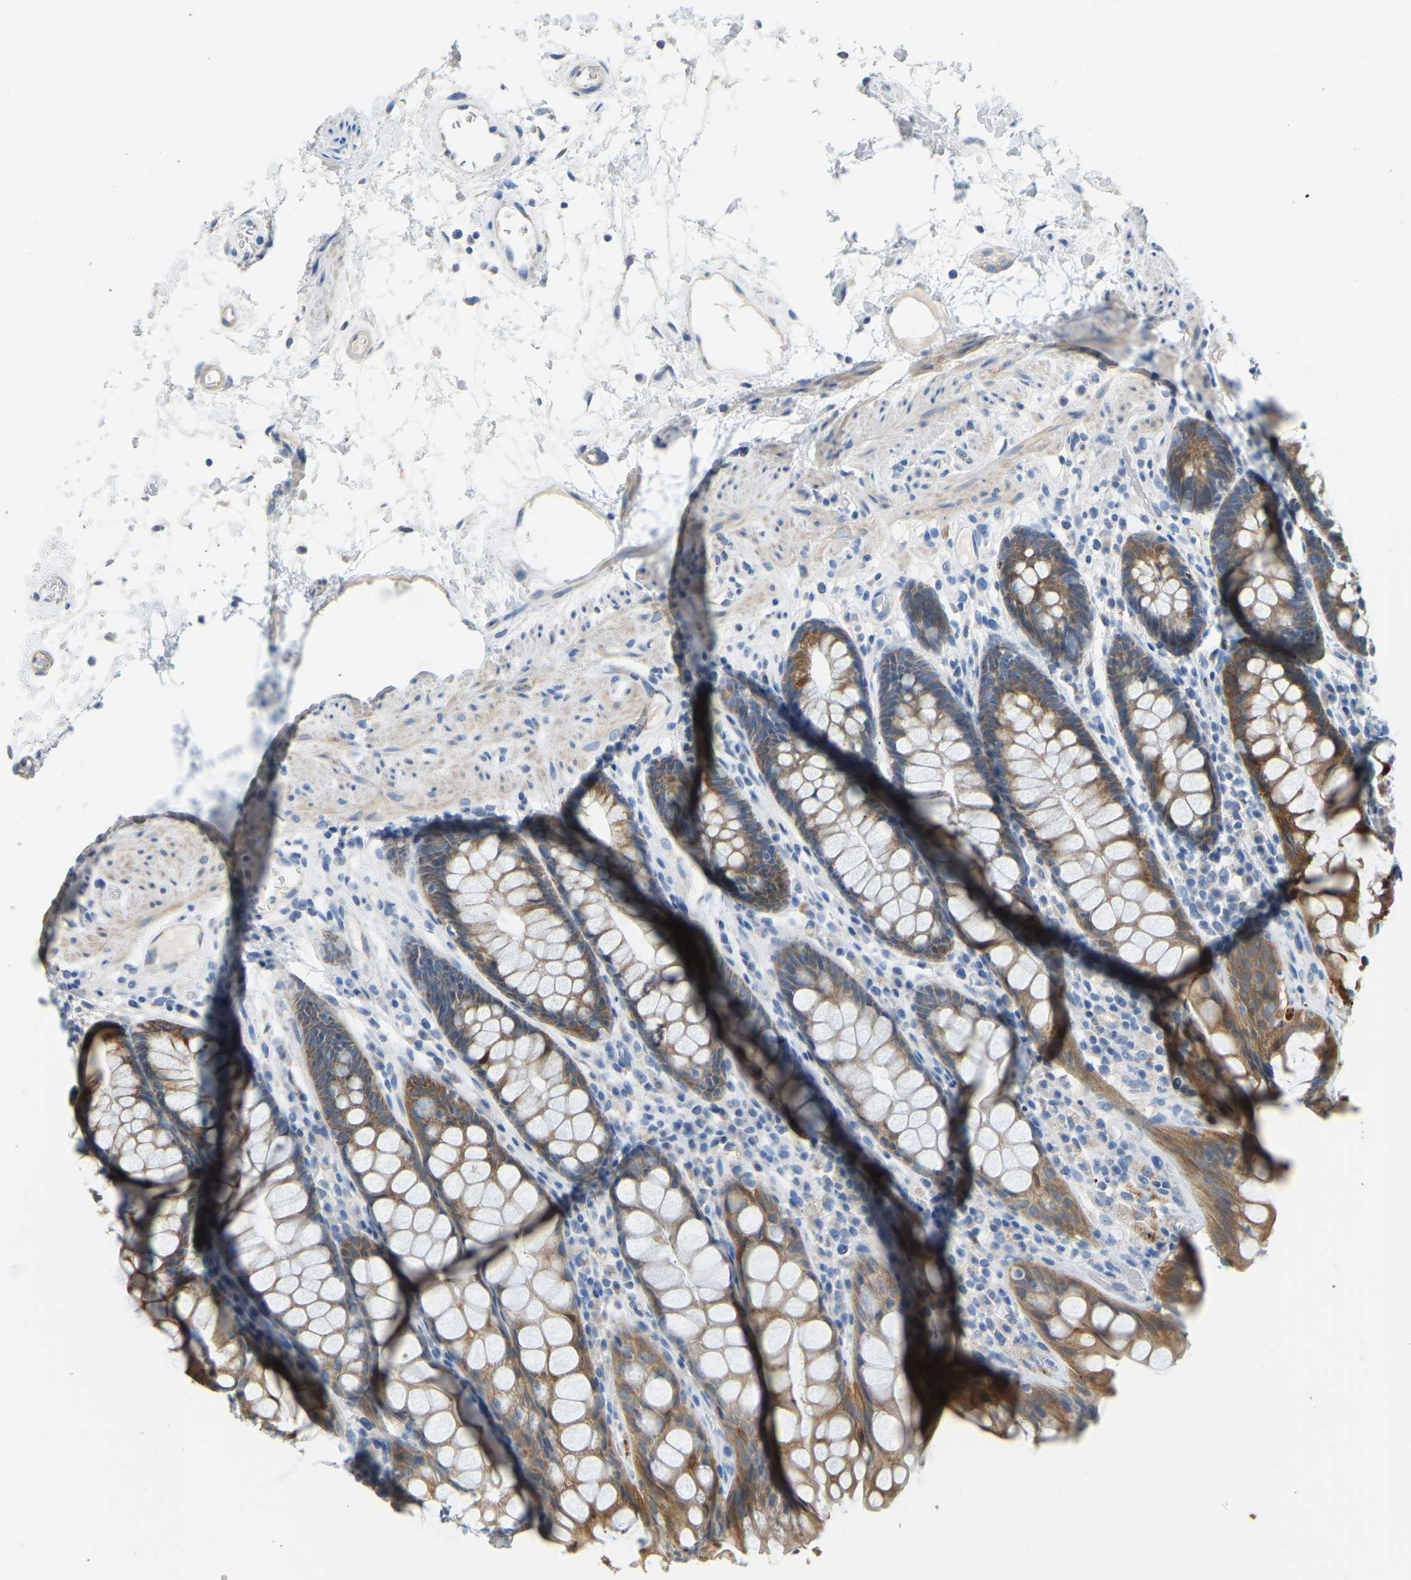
{"staining": {"intensity": "moderate", "quantity": "25%-75%", "location": "cytoplasmic/membranous"}, "tissue": "rectum", "cell_type": "Glandular cells", "image_type": "normal", "snomed": [{"axis": "morphology", "description": "Normal tissue, NOS"}, {"axis": "topography", "description": "Rectum"}], "caption": "Rectum stained with immunohistochemistry shows moderate cytoplasmic/membranous staining in about 25%-75% of glandular cells. (DAB (3,3'-diaminobenzidine) IHC, brown staining for protein, blue staining for nuclei).", "gene": "GDA", "patient": {"sex": "male", "age": 64}}